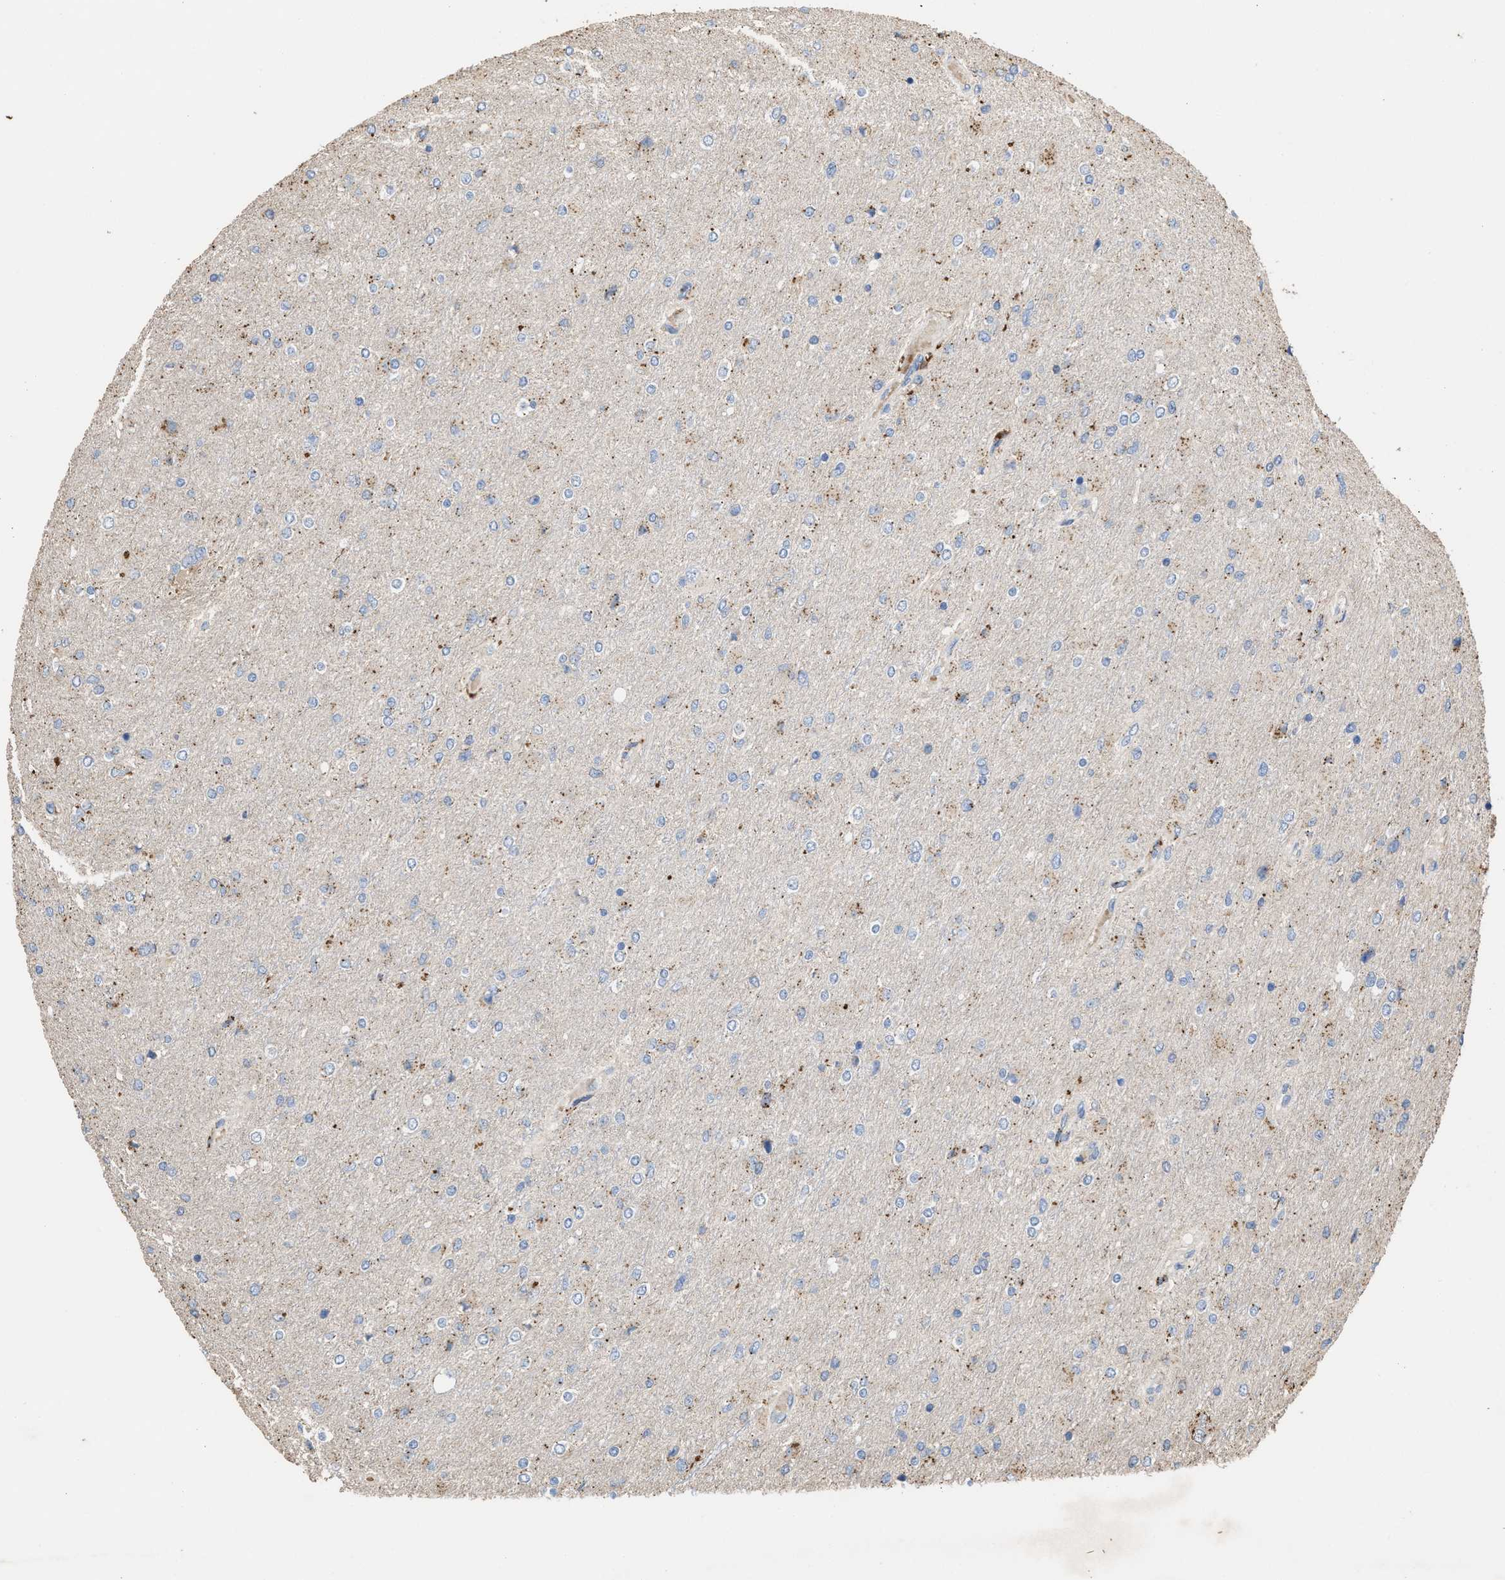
{"staining": {"intensity": "weak", "quantity": "<25%", "location": "cytoplasmic/membranous"}, "tissue": "glioma", "cell_type": "Tumor cells", "image_type": "cancer", "snomed": [{"axis": "morphology", "description": "Glioma, malignant, High grade"}, {"axis": "topography", "description": "Cerebral cortex"}], "caption": "This photomicrograph is of glioma stained with immunohistochemistry (IHC) to label a protein in brown with the nuclei are counter-stained blue. There is no staining in tumor cells.", "gene": "ELMO3", "patient": {"sex": "female", "age": 36}}